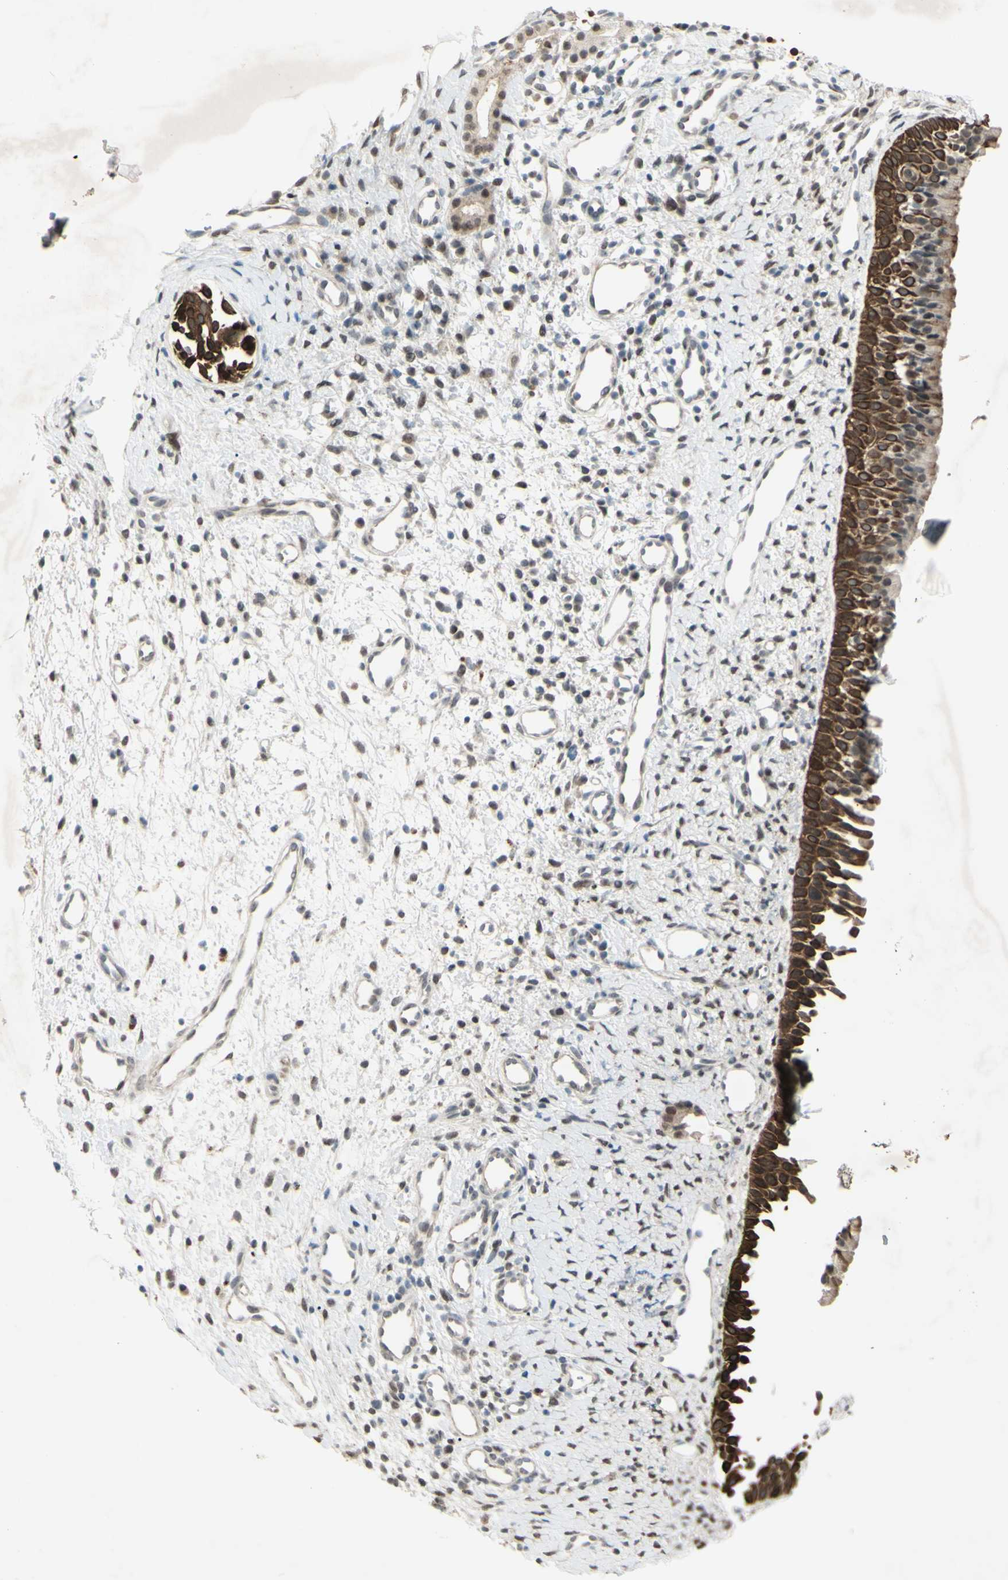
{"staining": {"intensity": "strong", "quantity": ">75%", "location": "cytoplasmic/membranous"}, "tissue": "nasopharynx", "cell_type": "Respiratory epithelial cells", "image_type": "normal", "snomed": [{"axis": "morphology", "description": "Normal tissue, NOS"}, {"axis": "topography", "description": "Nasopharynx"}], "caption": "Strong cytoplasmic/membranous staining for a protein is identified in about >75% of respiratory epithelial cells of benign nasopharynx using immunohistochemistry.", "gene": "FGFR2", "patient": {"sex": "male", "age": 22}}